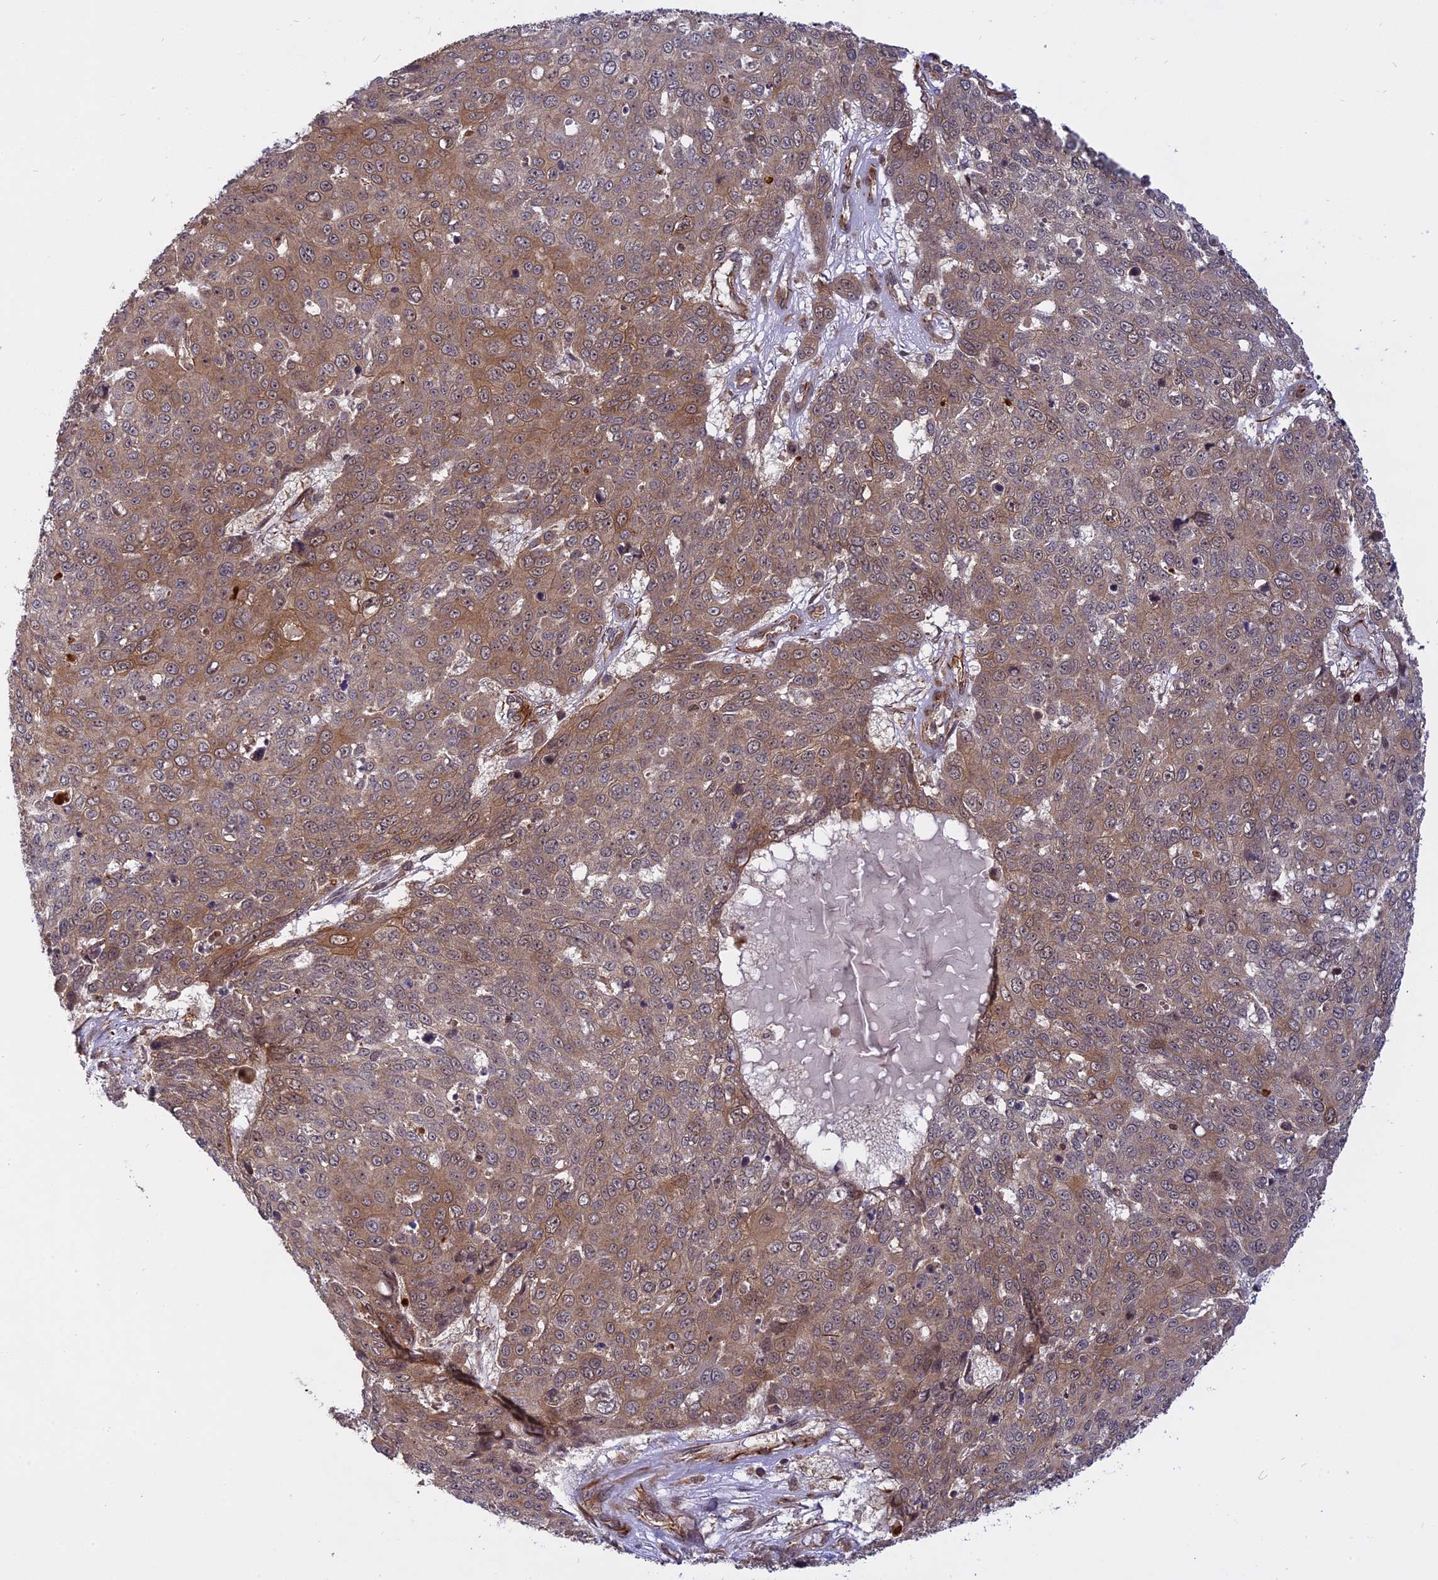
{"staining": {"intensity": "moderate", "quantity": ">75%", "location": "cytoplasmic/membranous"}, "tissue": "skin cancer", "cell_type": "Tumor cells", "image_type": "cancer", "snomed": [{"axis": "morphology", "description": "Squamous cell carcinoma, NOS"}, {"axis": "topography", "description": "Skin"}], "caption": "Moderate cytoplasmic/membranous staining is identified in about >75% of tumor cells in skin cancer (squamous cell carcinoma). (Stains: DAB (3,3'-diaminobenzidine) in brown, nuclei in blue, Microscopy: brightfield microscopy at high magnification).", "gene": "PHLDB3", "patient": {"sex": "male", "age": 71}}